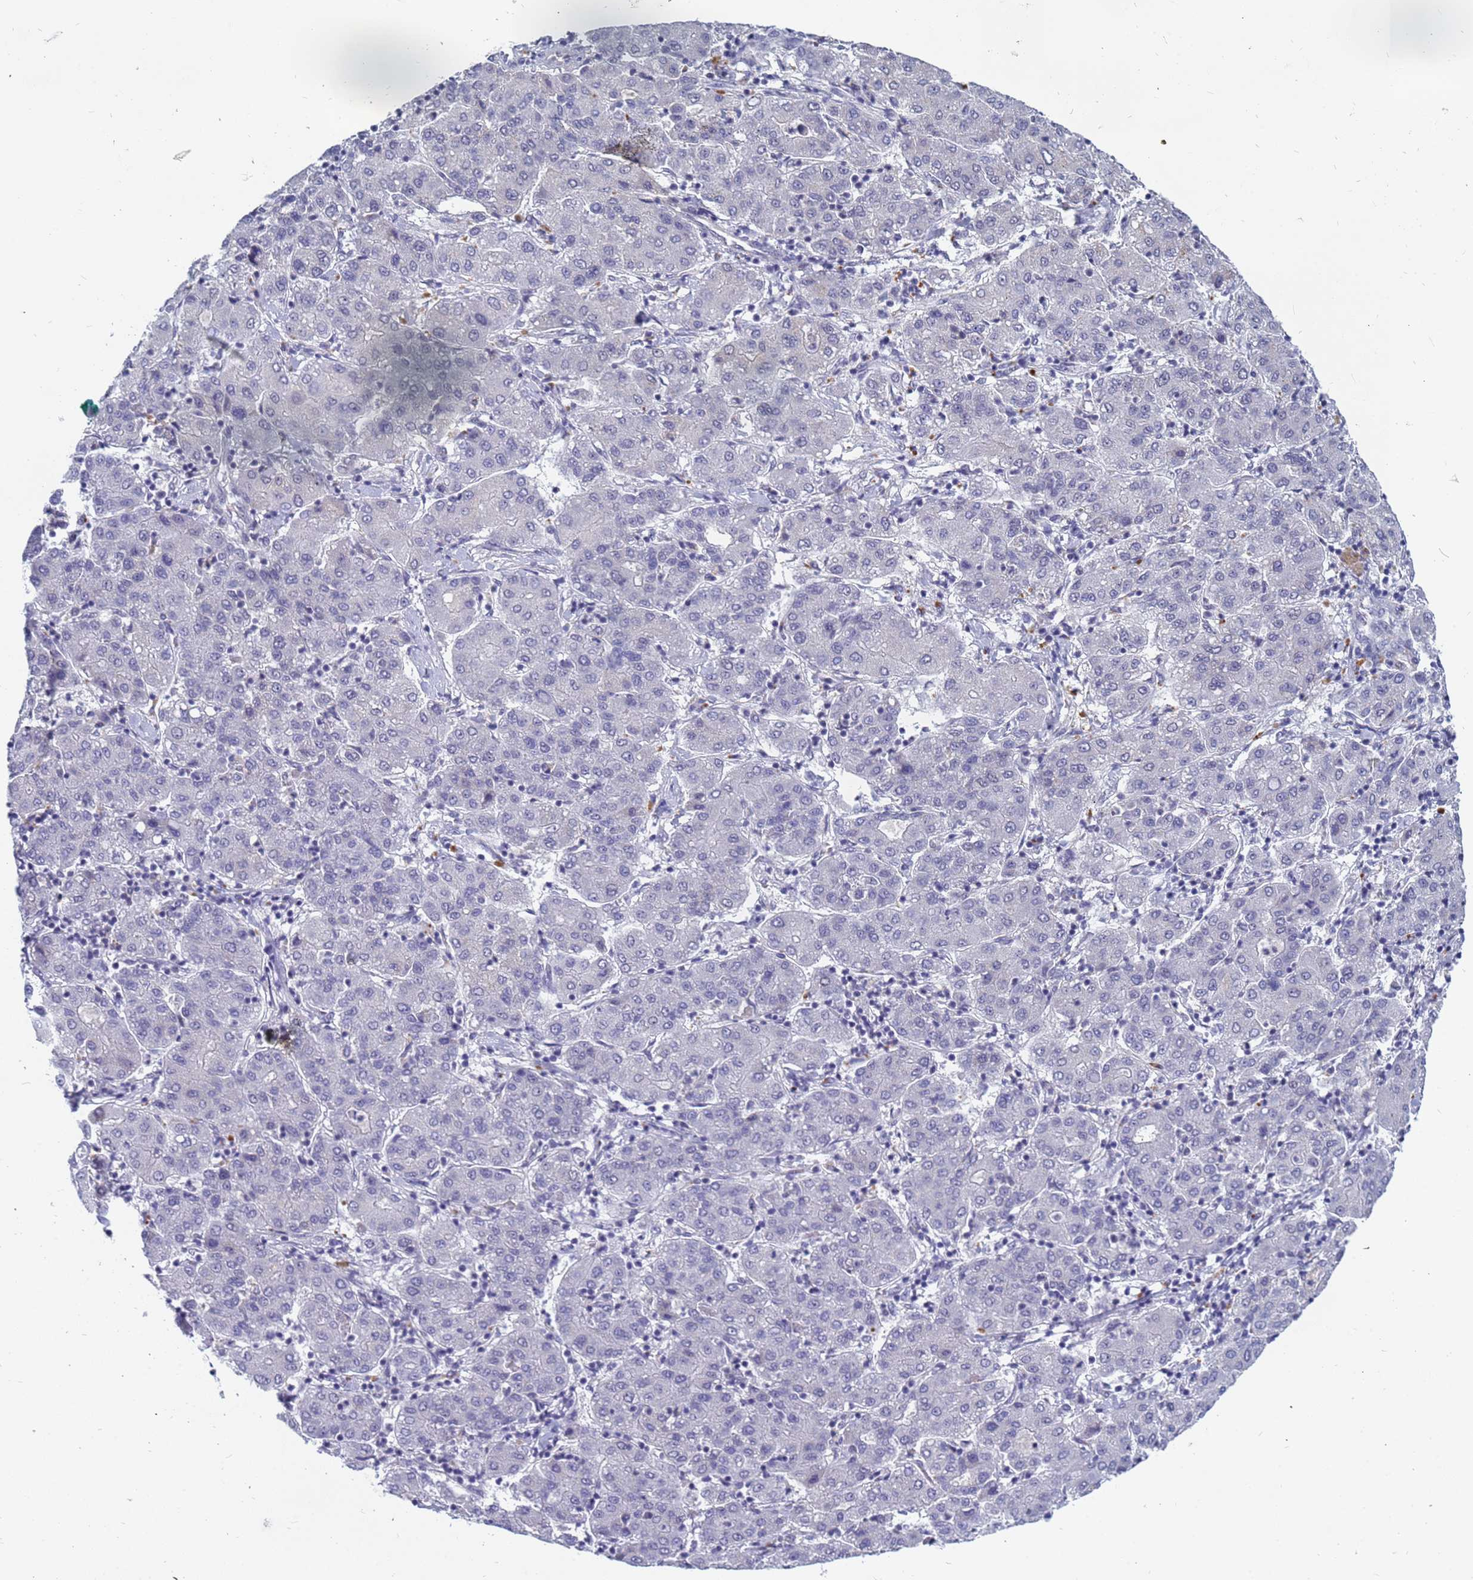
{"staining": {"intensity": "negative", "quantity": "none", "location": "none"}, "tissue": "liver cancer", "cell_type": "Tumor cells", "image_type": "cancer", "snomed": [{"axis": "morphology", "description": "Carcinoma, Hepatocellular, NOS"}, {"axis": "topography", "description": "Liver"}], "caption": "IHC histopathology image of neoplastic tissue: liver cancer (hepatocellular carcinoma) stained with DAB (3,3'-diaminobenzidine) exhibits no significant protein expression in tumor cells.", "gene": "CXorf65", "patient": {"sex": "male", "age": 65}}